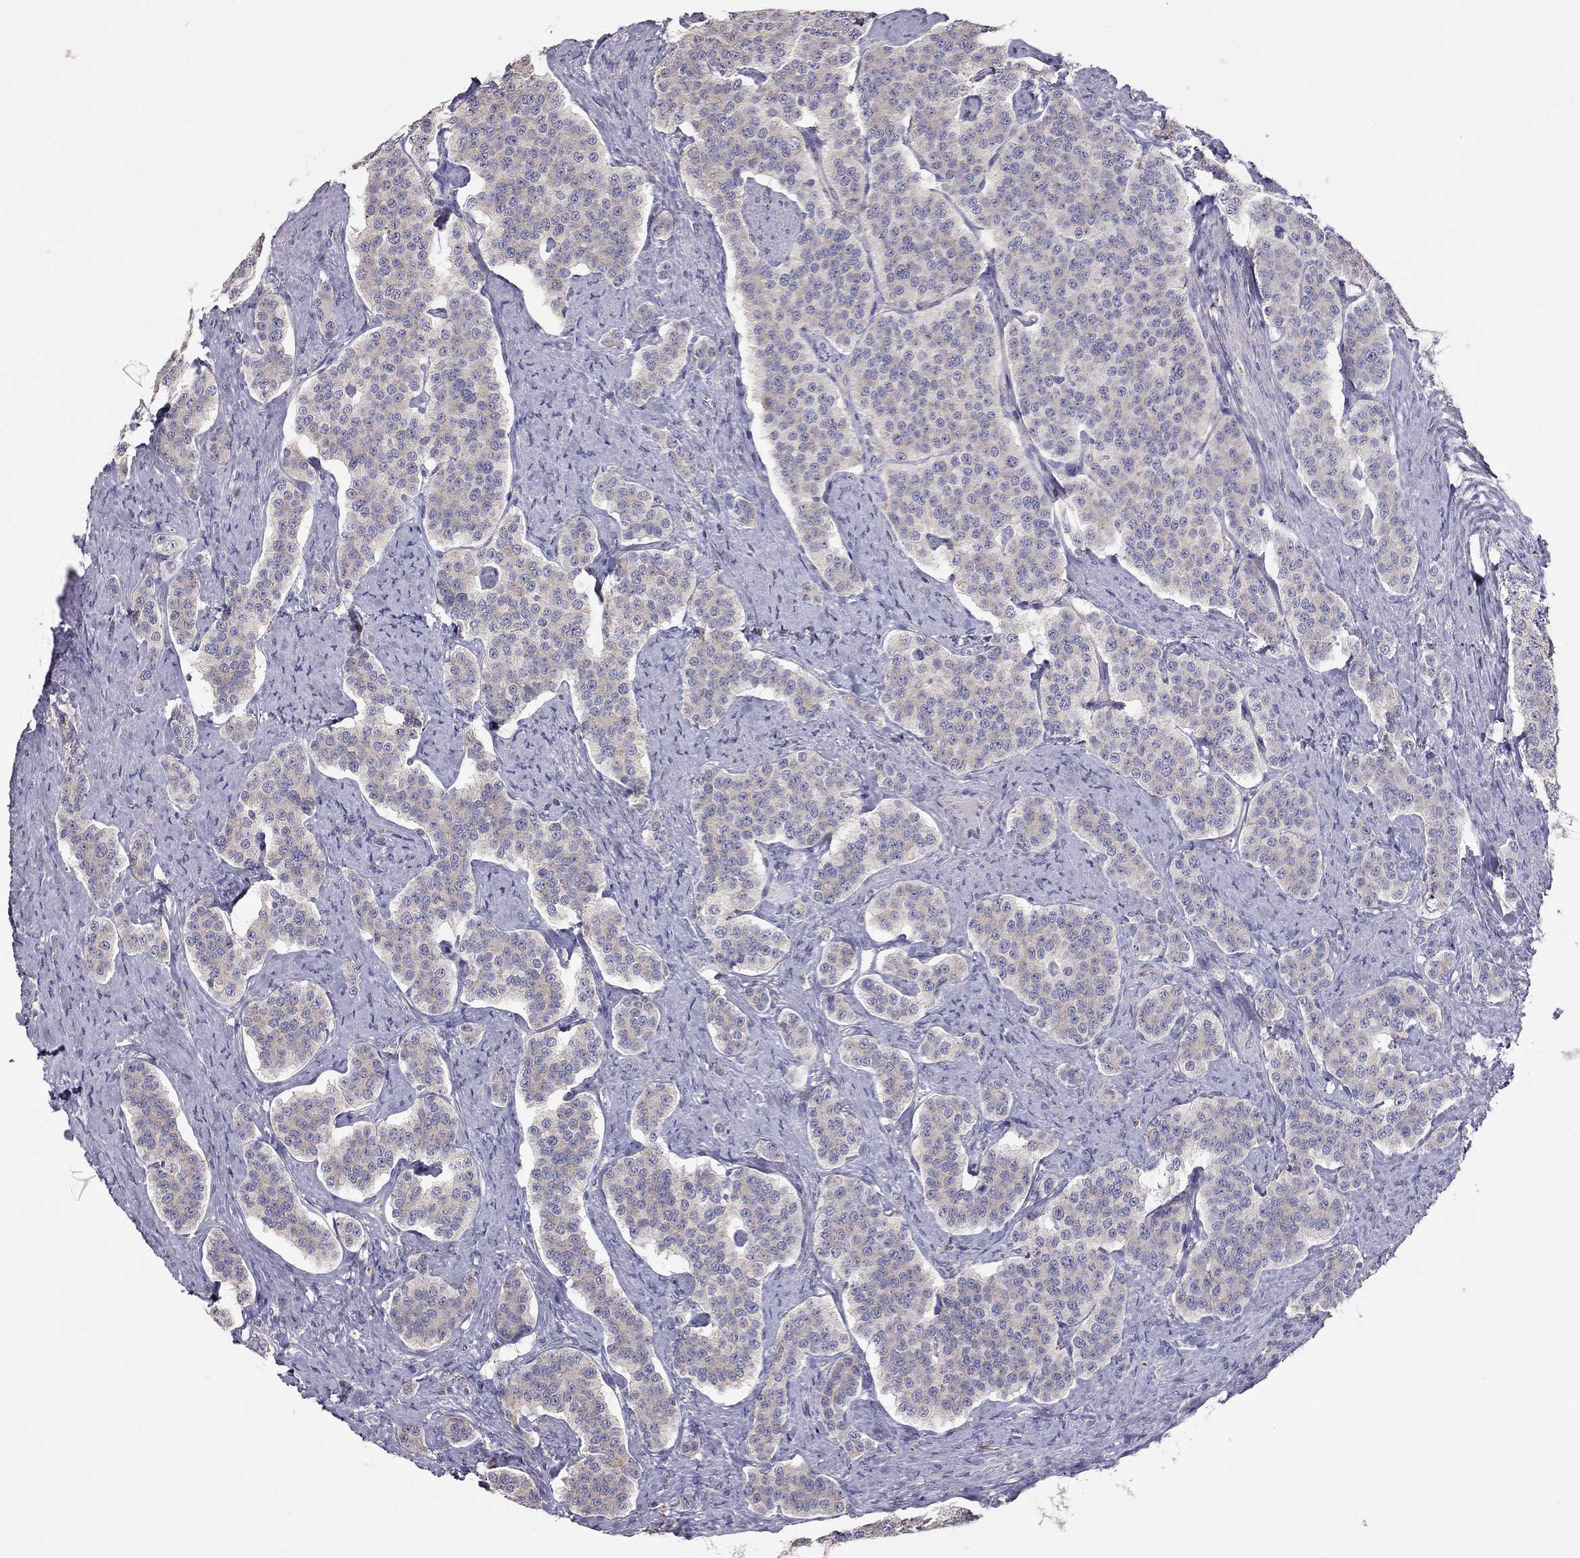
{"staining": {"intensity": "negative", "quantity": "none", "location": "none"}, "tissue": "carcinoid", "cell_type": "Tumor cells", "image_type": "cancer", "snomed": [{"axis": "morphology", "description": "Carcinoid, malignant, NOS"}, {"axis": "topography", "description": "Small intestine"}], "caption": "Histopathology image shows no protein expression in tumor cells of carcinoid tissue.", "gene": "LRIT3", "patient": {"sex": "female", "age": 58}}